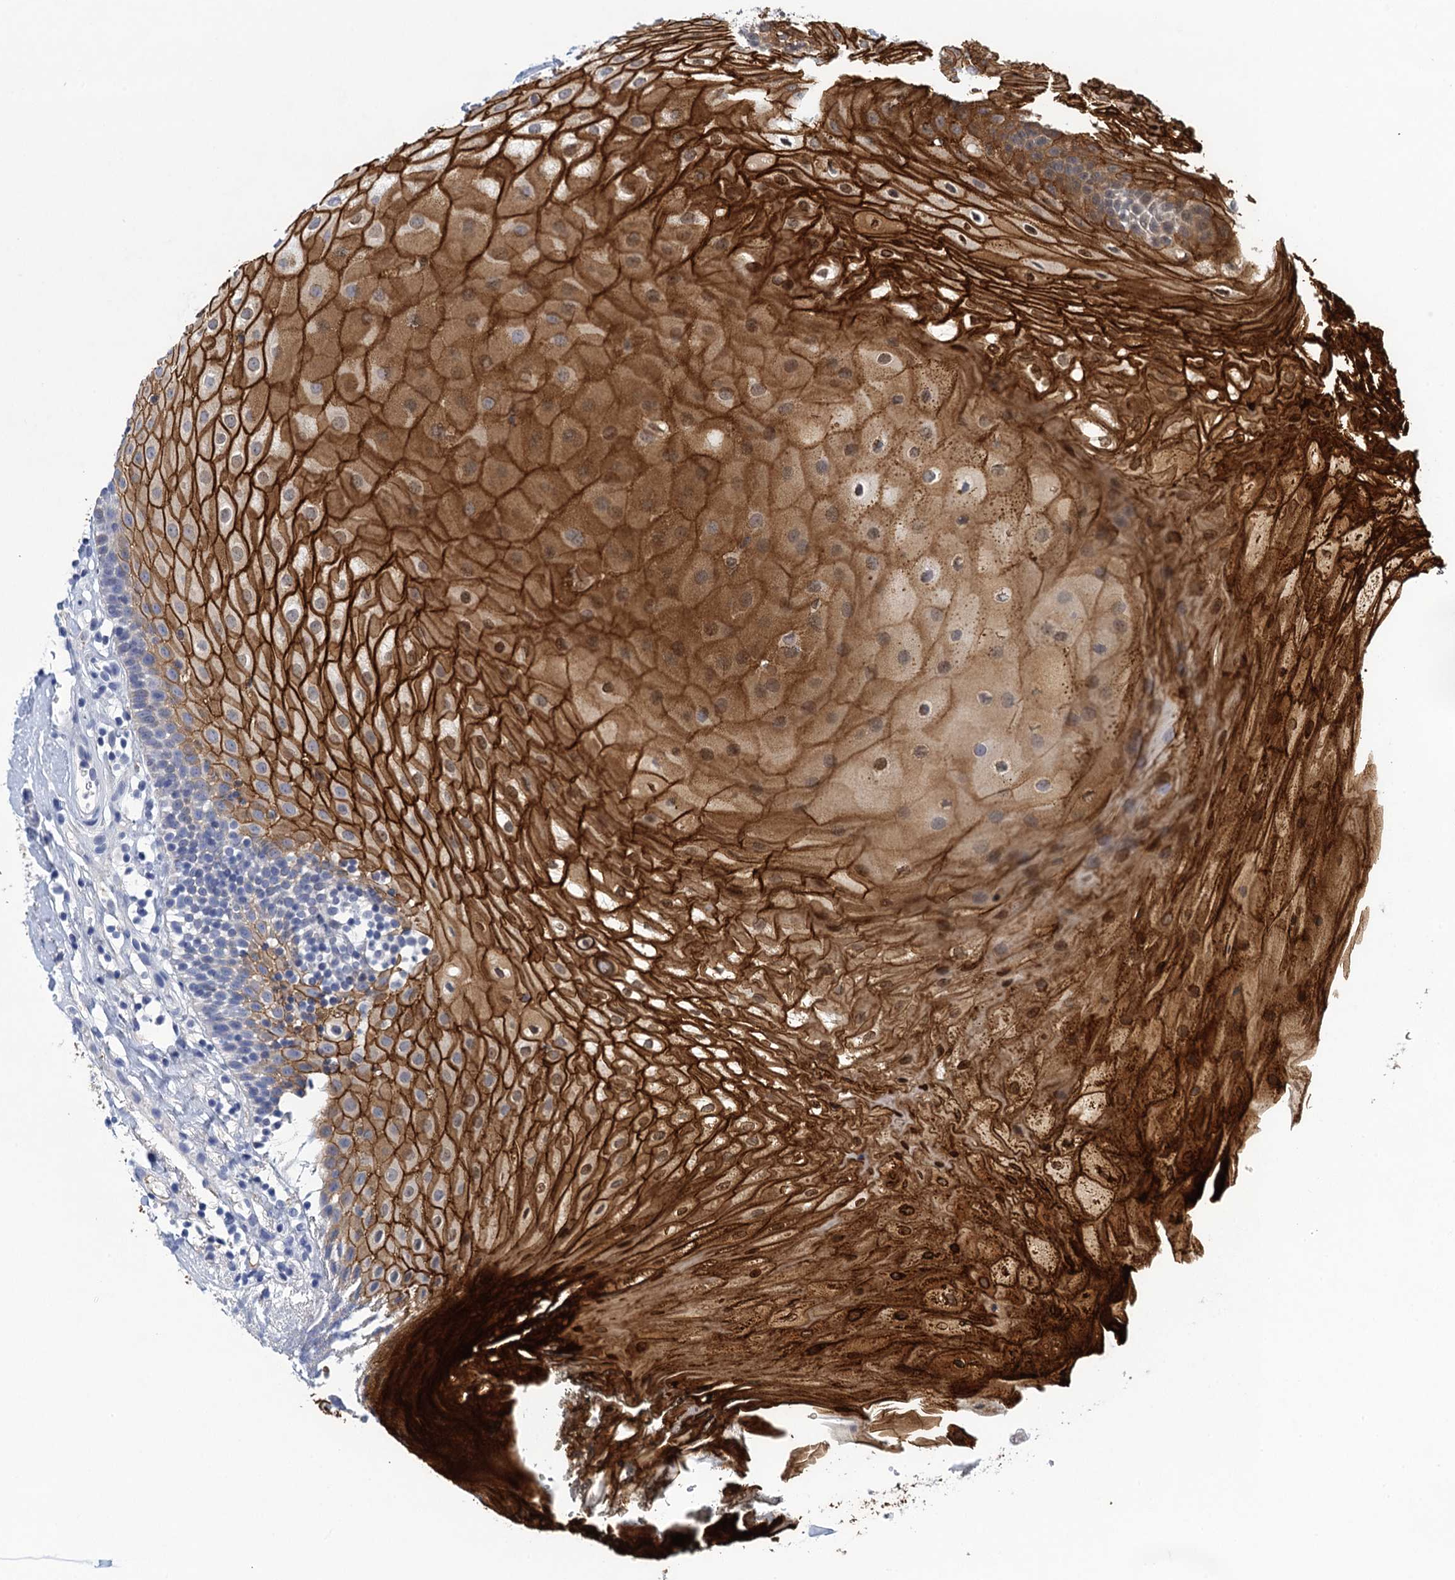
{"staining": {"intensity": "strong", "quantity": "25%-75%", "location": "cytoplasmic/membranous,nuclear"}, "tissue": "oral mucosa", "cell_type": "Squamous epithelial cells", "image_type": "normal", "snomed": [{"axis": "morphology", "description": "Normal tissue, NOS"}, {"axis": "topography", "description": "Oral tissue"}], "caption": "Immunohistochemistry staining of normal oral mucosa, which reveals high levels of strong cytoplasmic/membranous,nuclear staining in approximately 25%-75% of squamous epithelial cells indicating strong cytoplasmic/membranous,nuclear protein expression. The staining was performed using DAB (brown) for protein detection and nuclei were counterstained in hematoxylin (blue).", "gene": "SCEL", "patient": {"sex": "female", "age": 80}}